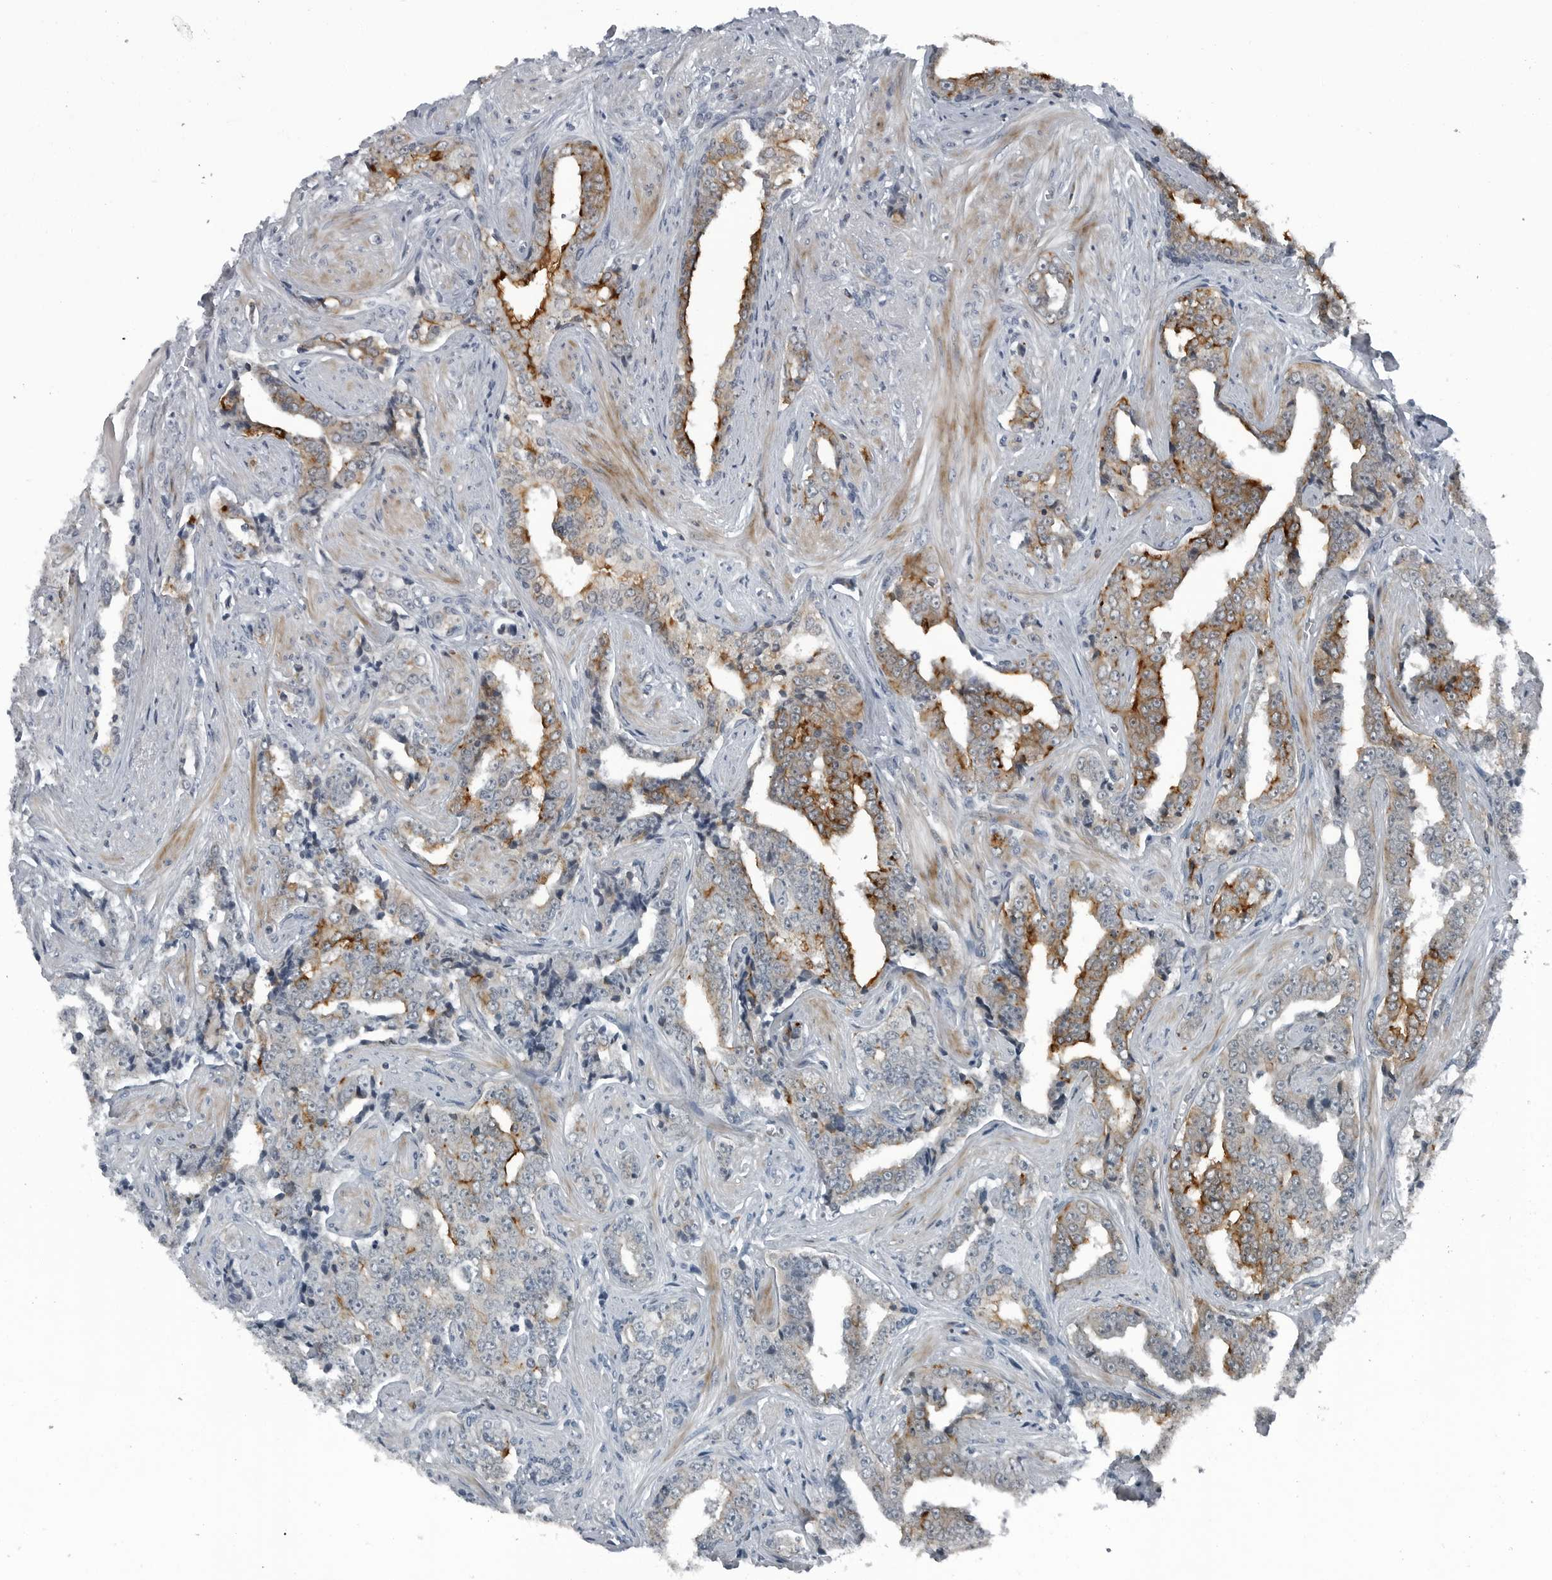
{"staining": {"intensity": "moderate", "quantity": "25%-75%", "location": "cytoplasmic/membranous"}, "tissue": "prostate cancer", "cell_type": "Tumor cells", "image_type": "cancer", "snomed": [{"axis": "morphology", "description": "Adenocarcinoma, High grade"}, {"axis": "topography", "description": "Prostate"}], "caption": "Protein expression analysis of human prostate cancer (high-grade adenocarcinoma) reveals moderate cytoplasmic/membranous staining in about 25%-75% of tumor cells.", "gene": "GAK", "patient": {"sex": "male", "age": 71}}